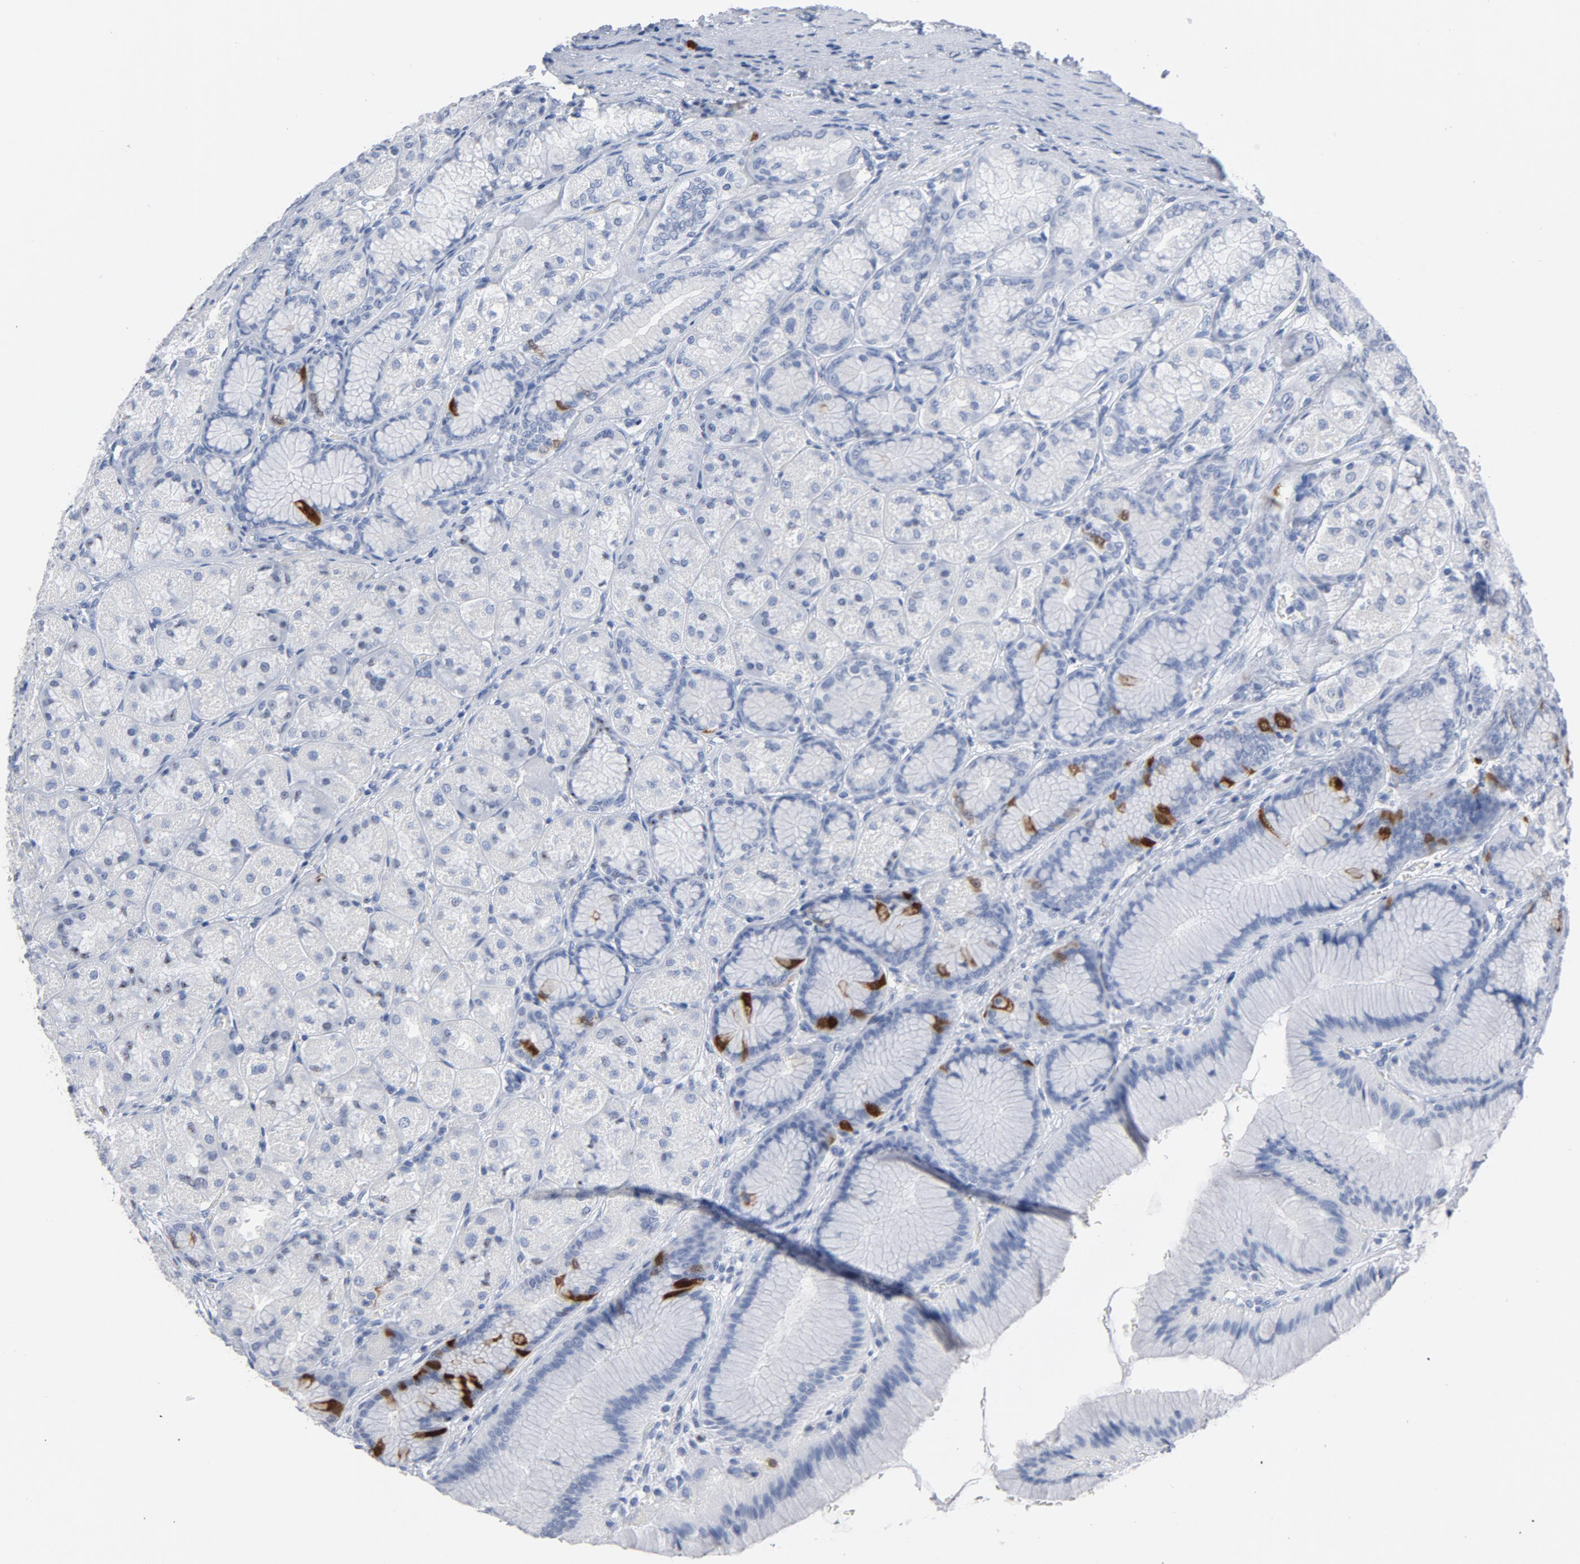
{"staining": {"intensity": "strong", "quantity": "<25%", "location": "cytoplasmic/membranous,nuclear"}, "tissue": "stomach", "cell_type": "Glandular cells", "image_type": "normal", "snomed": [{"axis": "morphology", "description": "Normal tissue, NOS"}, {"axis": "morphology", "description": "Adenocarcinoma, NOS"}, {"axis": "topography", "description": "Stomach"}, {"axis": "topography", "description": "Stomach, lower"}], "caption": "Protein staining of benign stomach shows strong cytoplasmic/membranous,nuclear expression in approximately <25% of glandular cells.", "gene": "CDC20", "patient": {"sex": "female", "age": 65}}